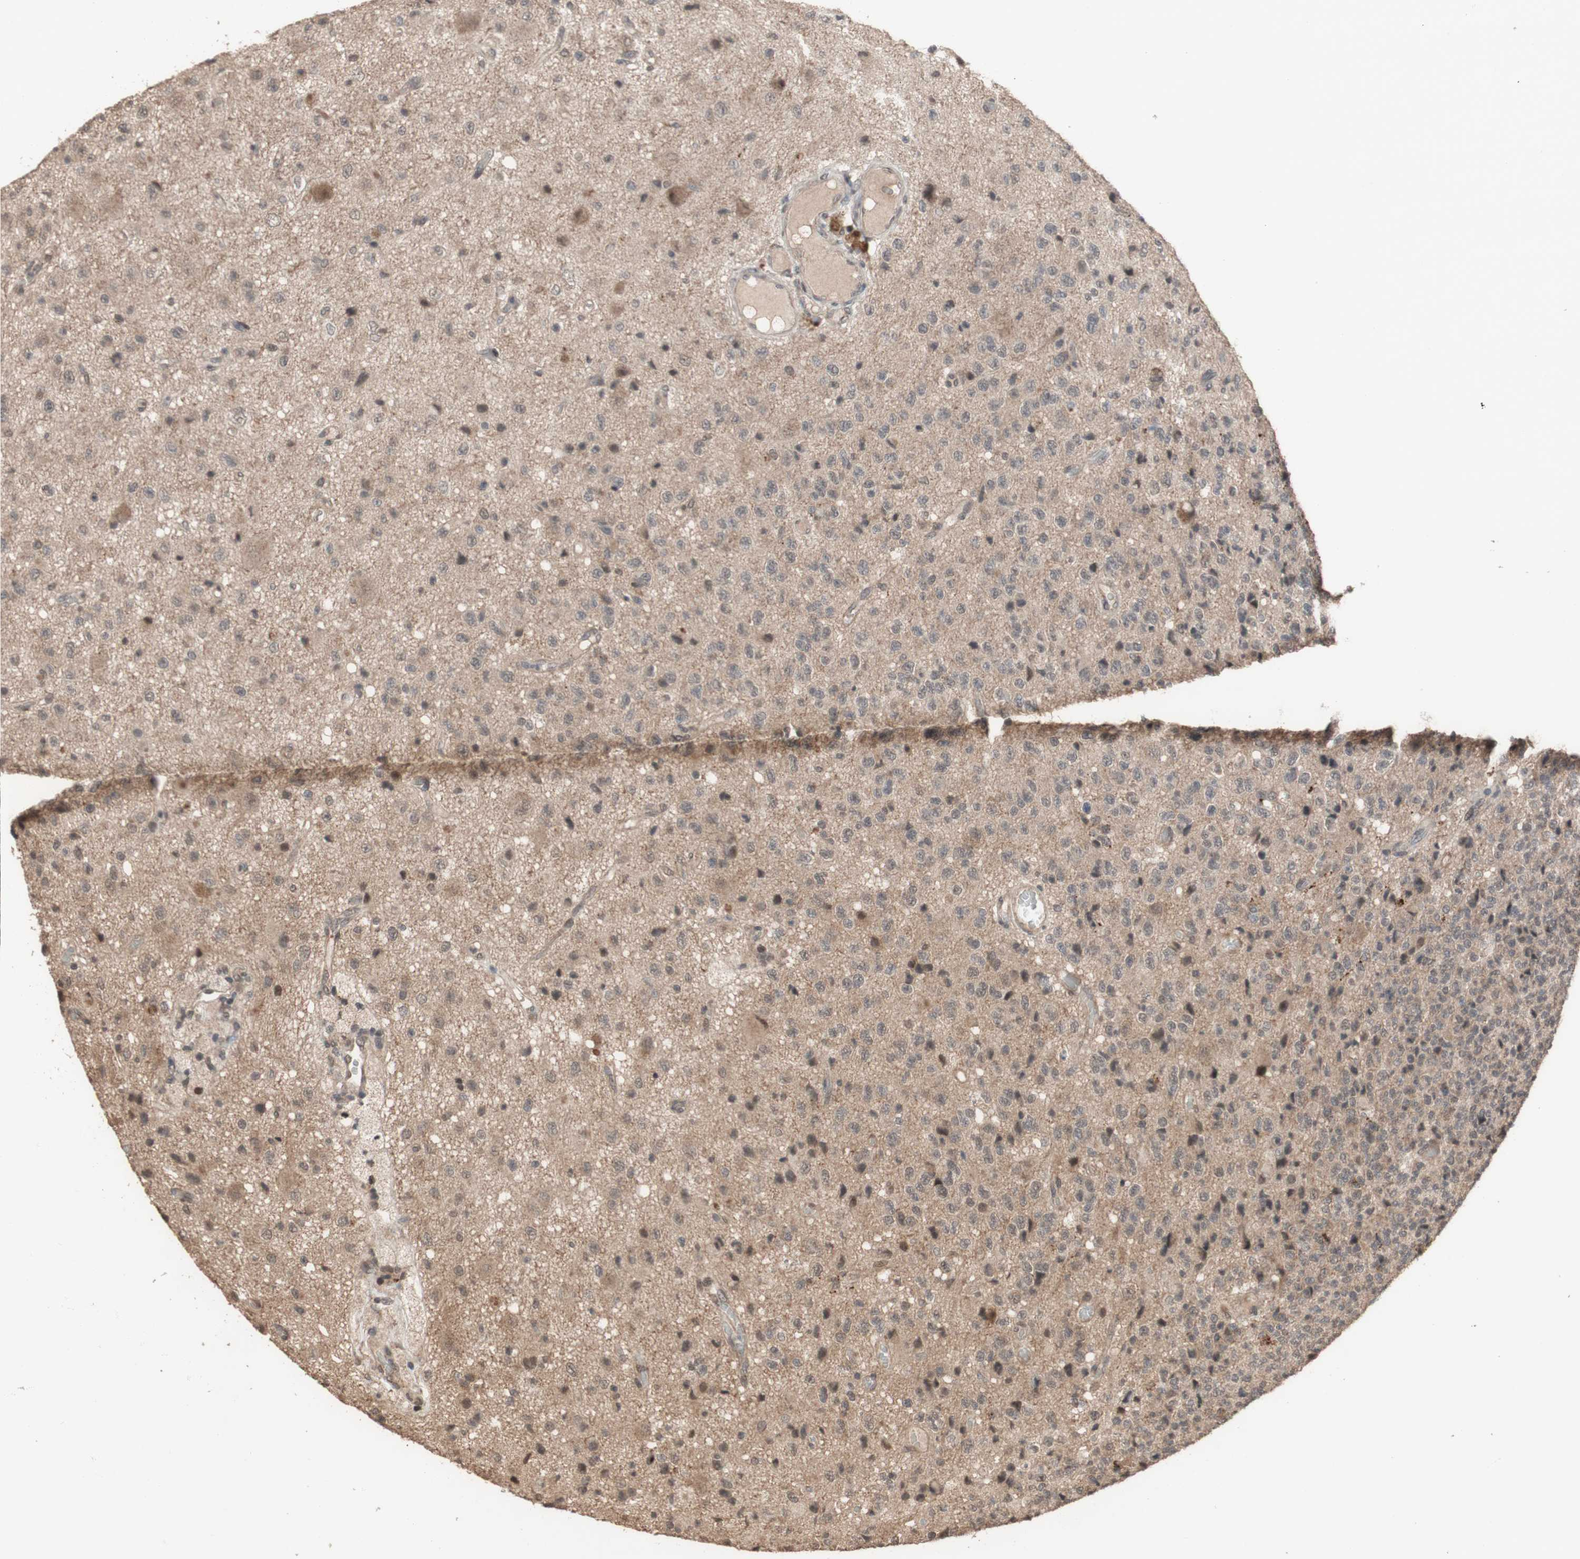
{"staining": {"intensity": "moderate", "quantity": ">75%", "location": "cytoplasmic/membranous,nuclear"}, "tissue": "glioma", "cell_type": "Tumor cells", "image_type": "cancer", "snomed": [{"axis": "morphology", "description": "Glioma, malignant, High grade"}, {"axis": "topography", "description": "pancreas cauda"}], "caption": "A high-resolution image shows immunohistochemistry (IHC) staining of malignant glioma (high-grade), which displays moderate cytoplasmic/membranous and nuclear positivity in about >75% of tumor cells.", "gene": "KANSL1", "patient": {"sex": "male", "age": 60}}